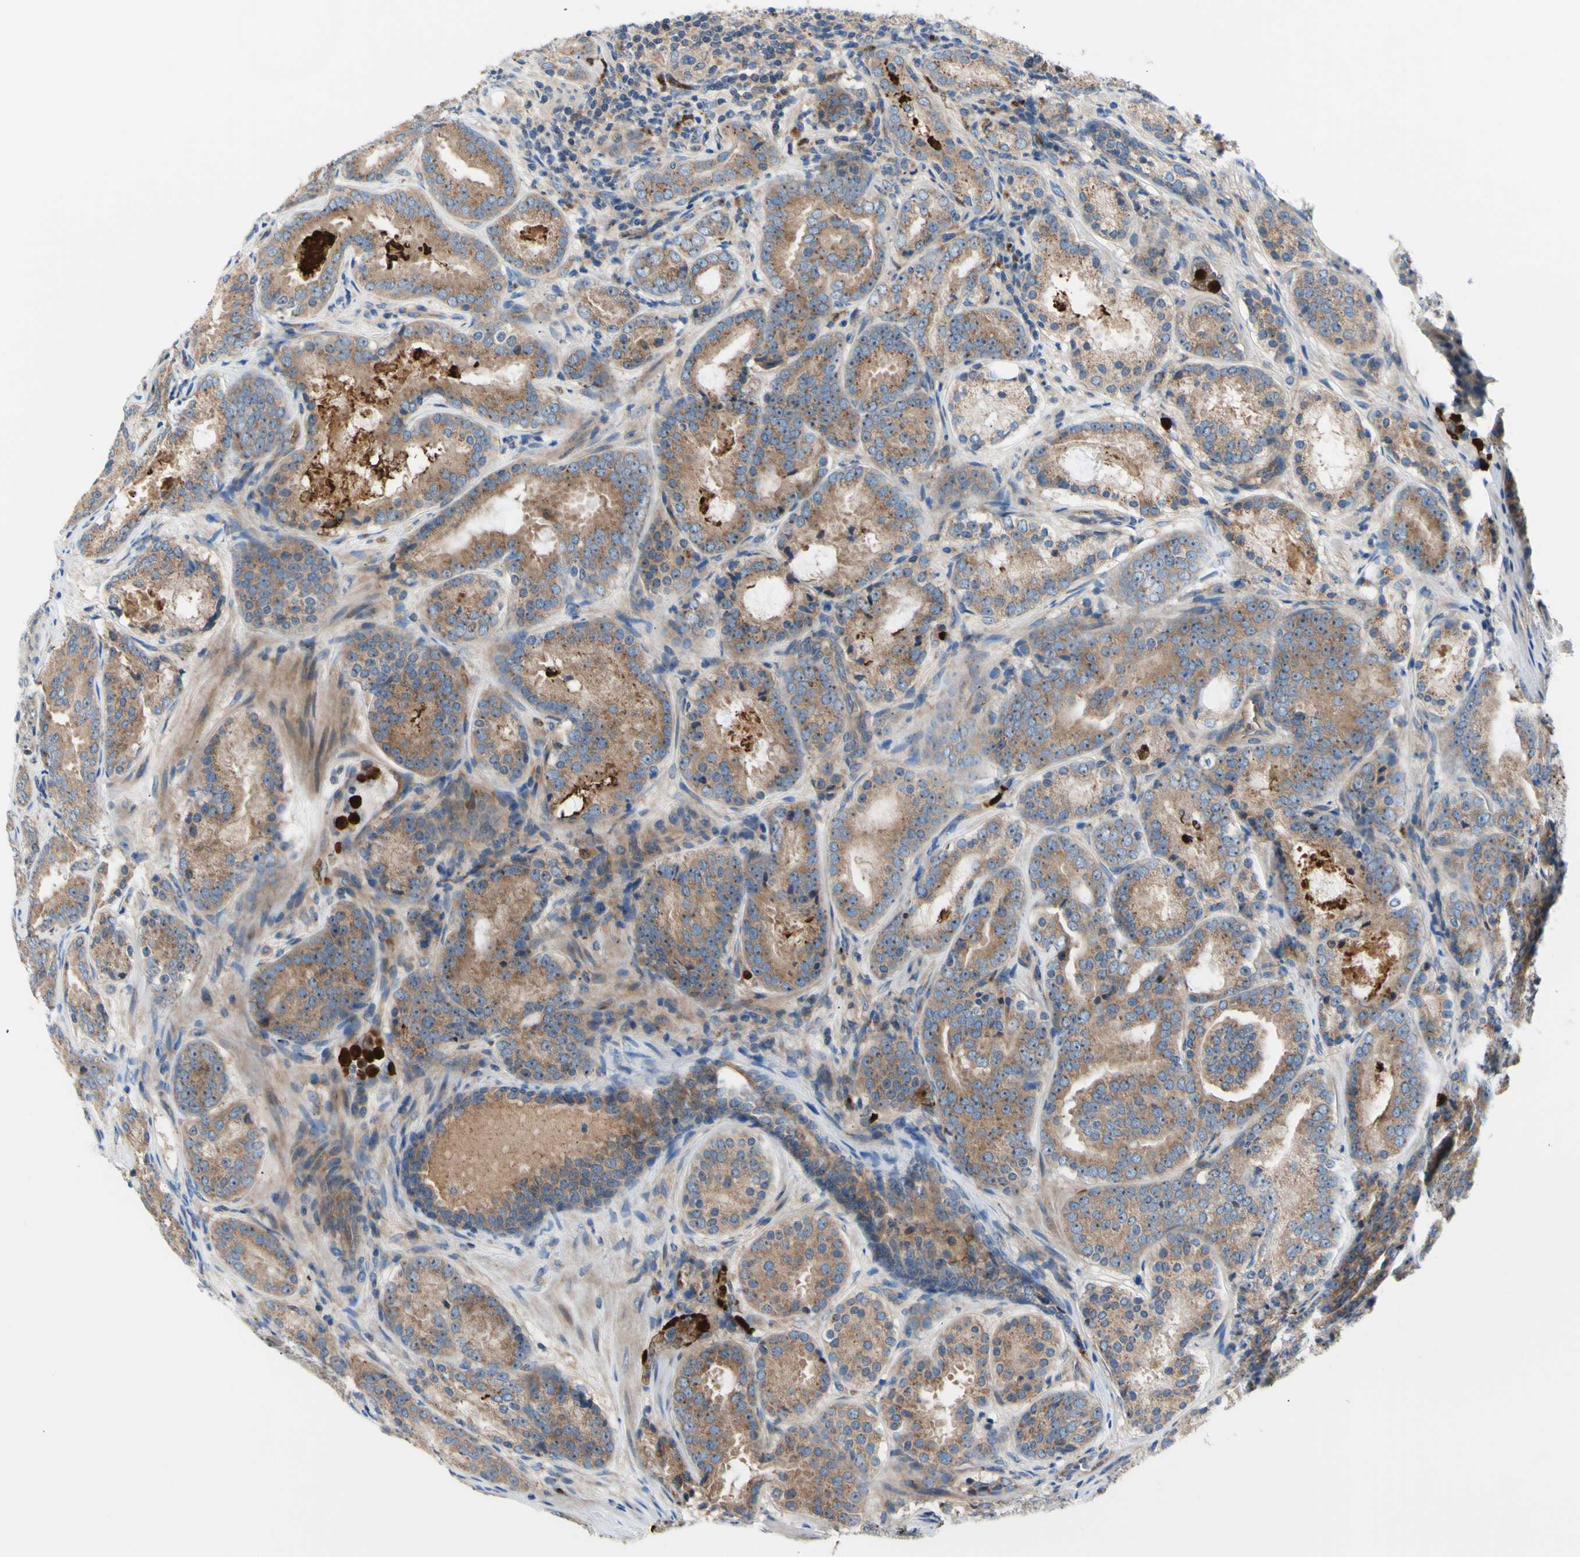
{"staining": {"intensity": "moderate", "quantity": ">75%", "location": "cytoplasmic/membranous,nuclear"}, "tissue": "prostate cancer", "cell_type": "Tumor cells", "image_type": "cancer", "snomed": [{"axis": "morphology", "description": "Adenocarcinoma, Low grade"}, {"axis": "topography", "description": "Prostate"}], "caption": "Immunohistochemical staining of adenocarcinoma (low-grade) (prostate) demonstrates moderate cytoplasmic/membranous and nuclear protein expression in approximately >75% of tumor cells.", "gene": "USP9X", "patient": {"sex": "male", "age": 69}}